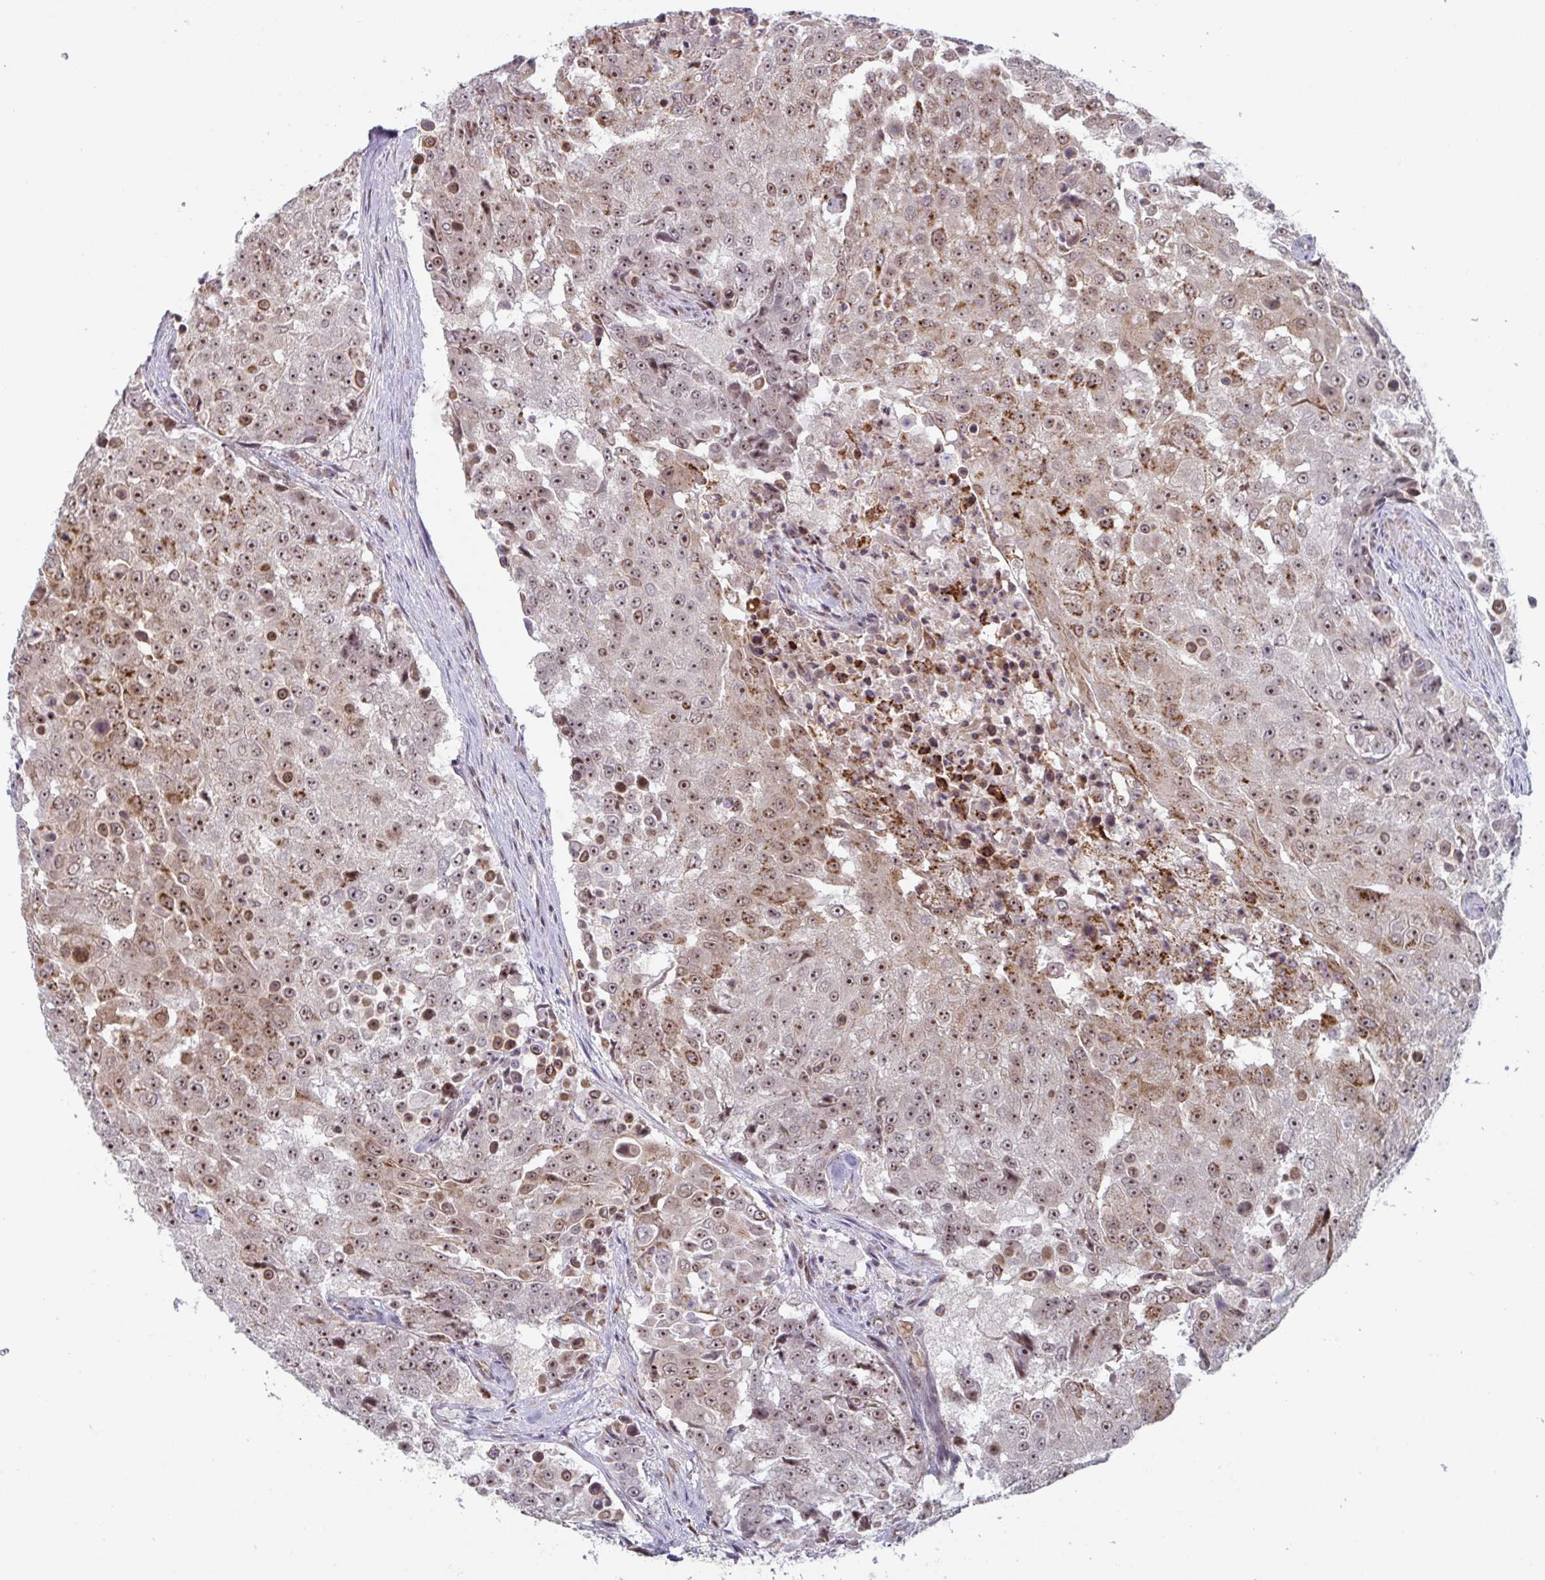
{"staining": {"intensity": "moderate", "quantity": ">75%", "location": "nuclear"}, "tissue": "urothelial cancer", "cell_type": "Tumor cells", "image_type": "cancer", "snomed": [{"axis": "morphology", "description": "Urothelial carcinoma, High grade"}, {"axis": "topography", "description": "Urinary bladder"}], "caption": "Approximately >75% of tumor cells in human high-grade urothelial carcinoma demonstrate moderate nuclear protein positivity as visualized by brown immunohistochemical staining.", "gene": "NLRP13", "patient": {"sex": "female", "age": 63}}